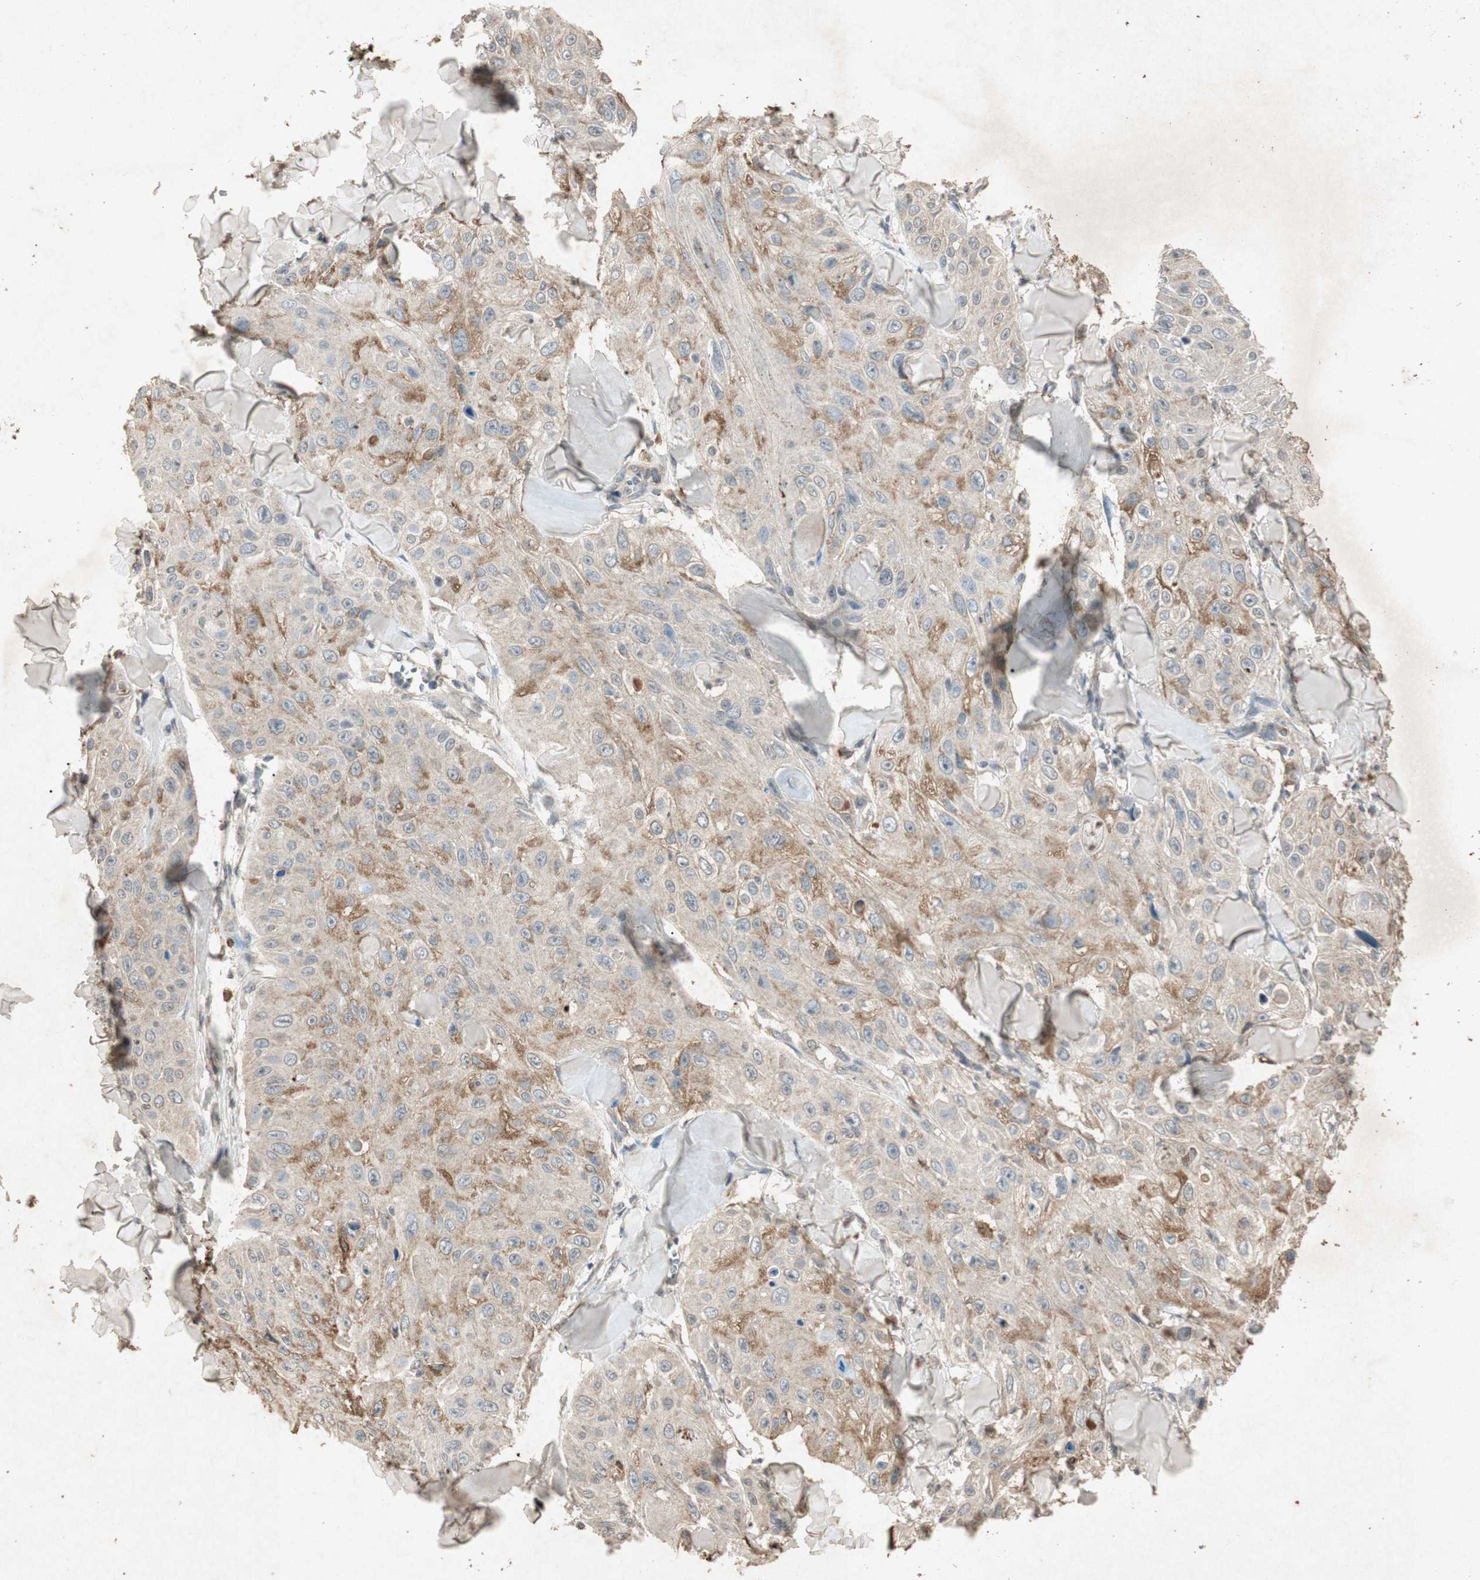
{"staining": {"intensity": "weak", "quantity": ">75%", "location": "cytoplasmic/membranous"}, "tissue": "skin cancer", "cell_type": "Tumor cells", "image_type": "cancer", "snomed": [{"axis": "morphology", "description": "Squamous cell carcinoma, NOS"}, {"axis": "topography", "description": "Skin"}], "caption": "Skin cancer stained with IHC shows weak cytoplasmic/membranous expression in approximately >75% of tumor cells.", "gene": "MSRB1", "patient": {"sex": "male", "age": 86}}